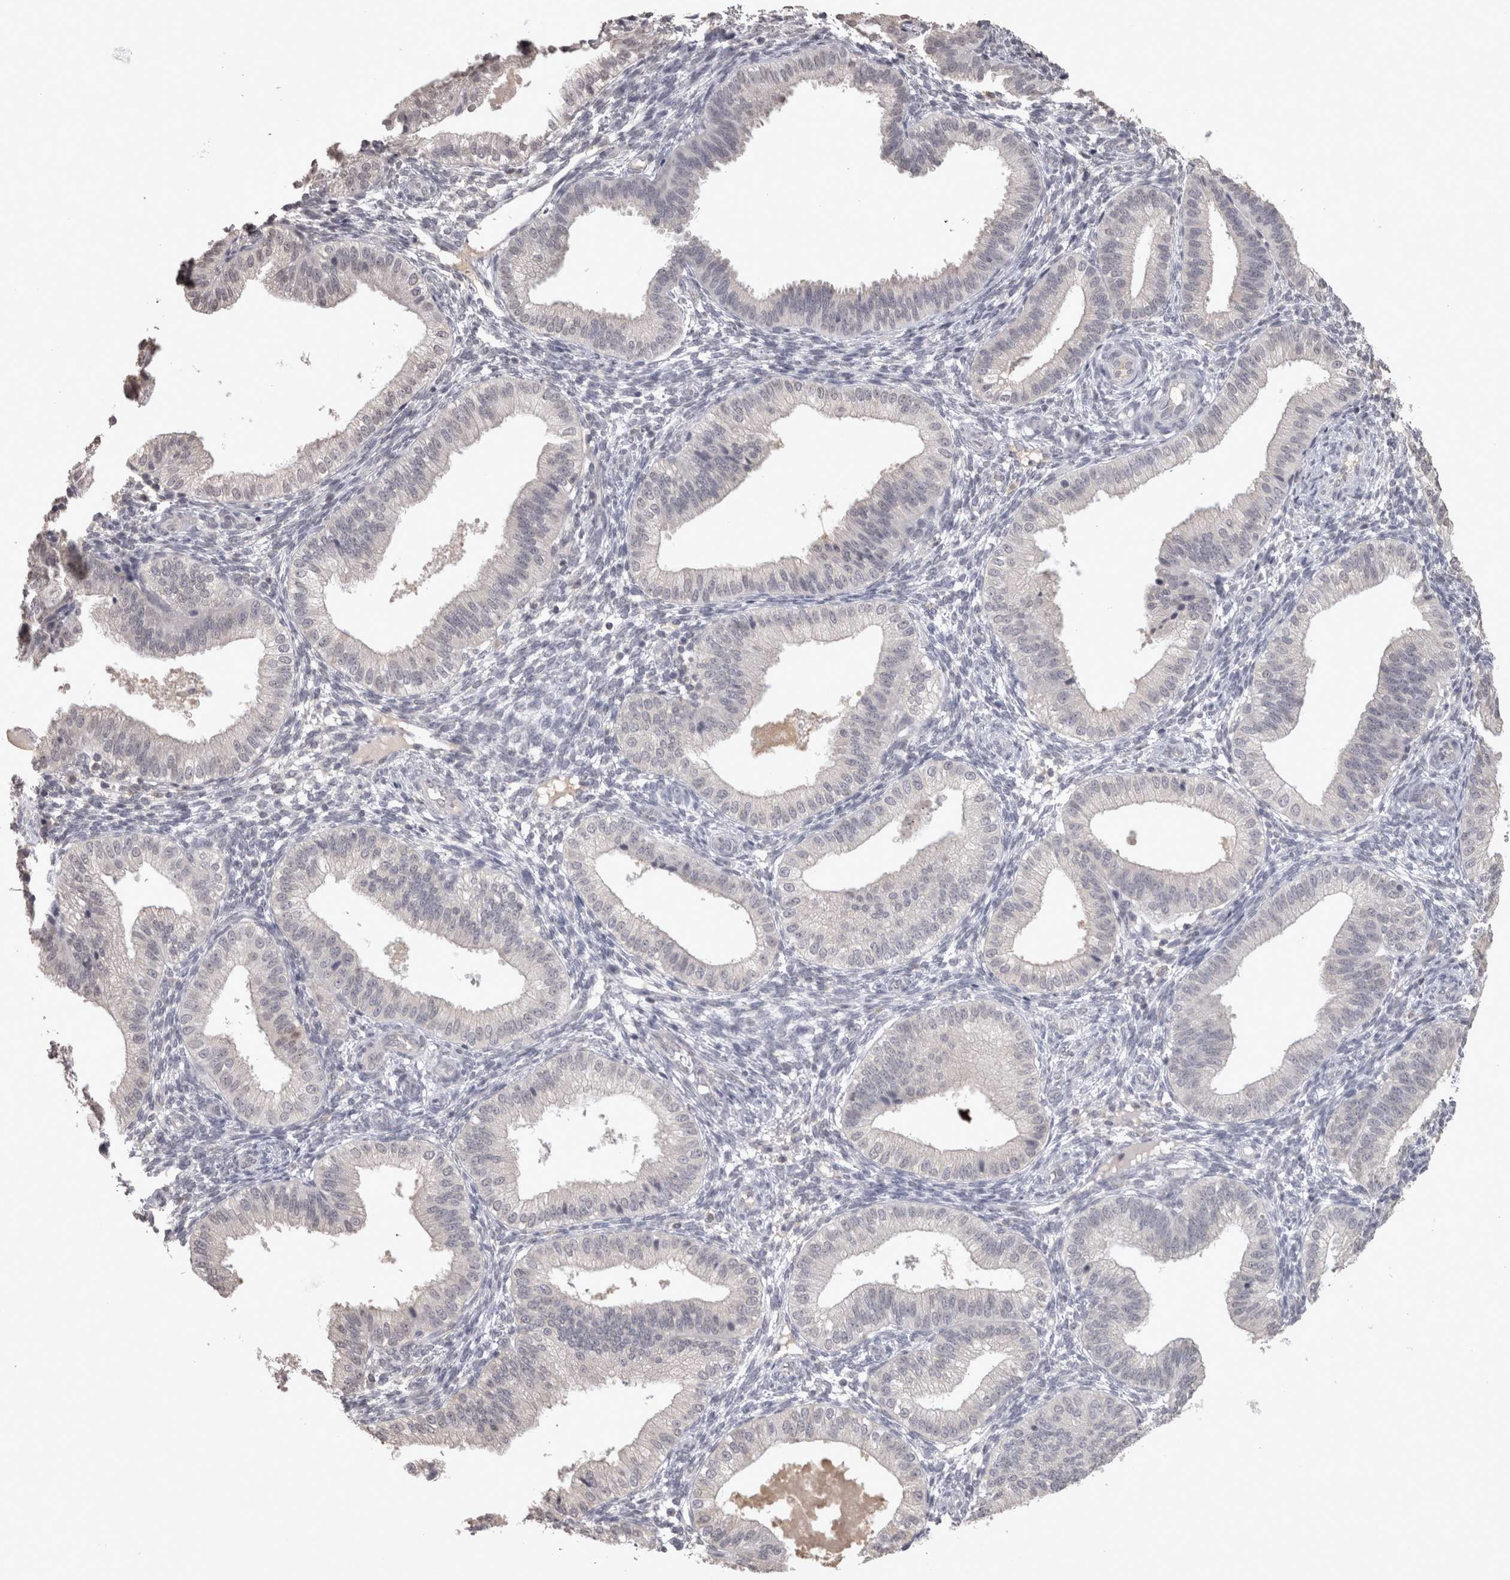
{"staining": {"intensity": "negative", "quantity": "none", "location": "none"}, "tissue": "endometrium", "cell_type": "Cells in endometrial stroma", "image_type": "normal", "snomed": [{"axis": "morphology", "description": "Normal tissue, NOS"}, {"axis": "topography", "description": "Endometrium"}], "caption": "IHC of unremarkable human endometrium reveals no expression in cells in endometrial stroma. The staining is performed using DAB brown chromogen with nuclei counter-stained in using hematoxylin.", "gene": "LAX1", "patient": {"sex": "female", "age": 39}}